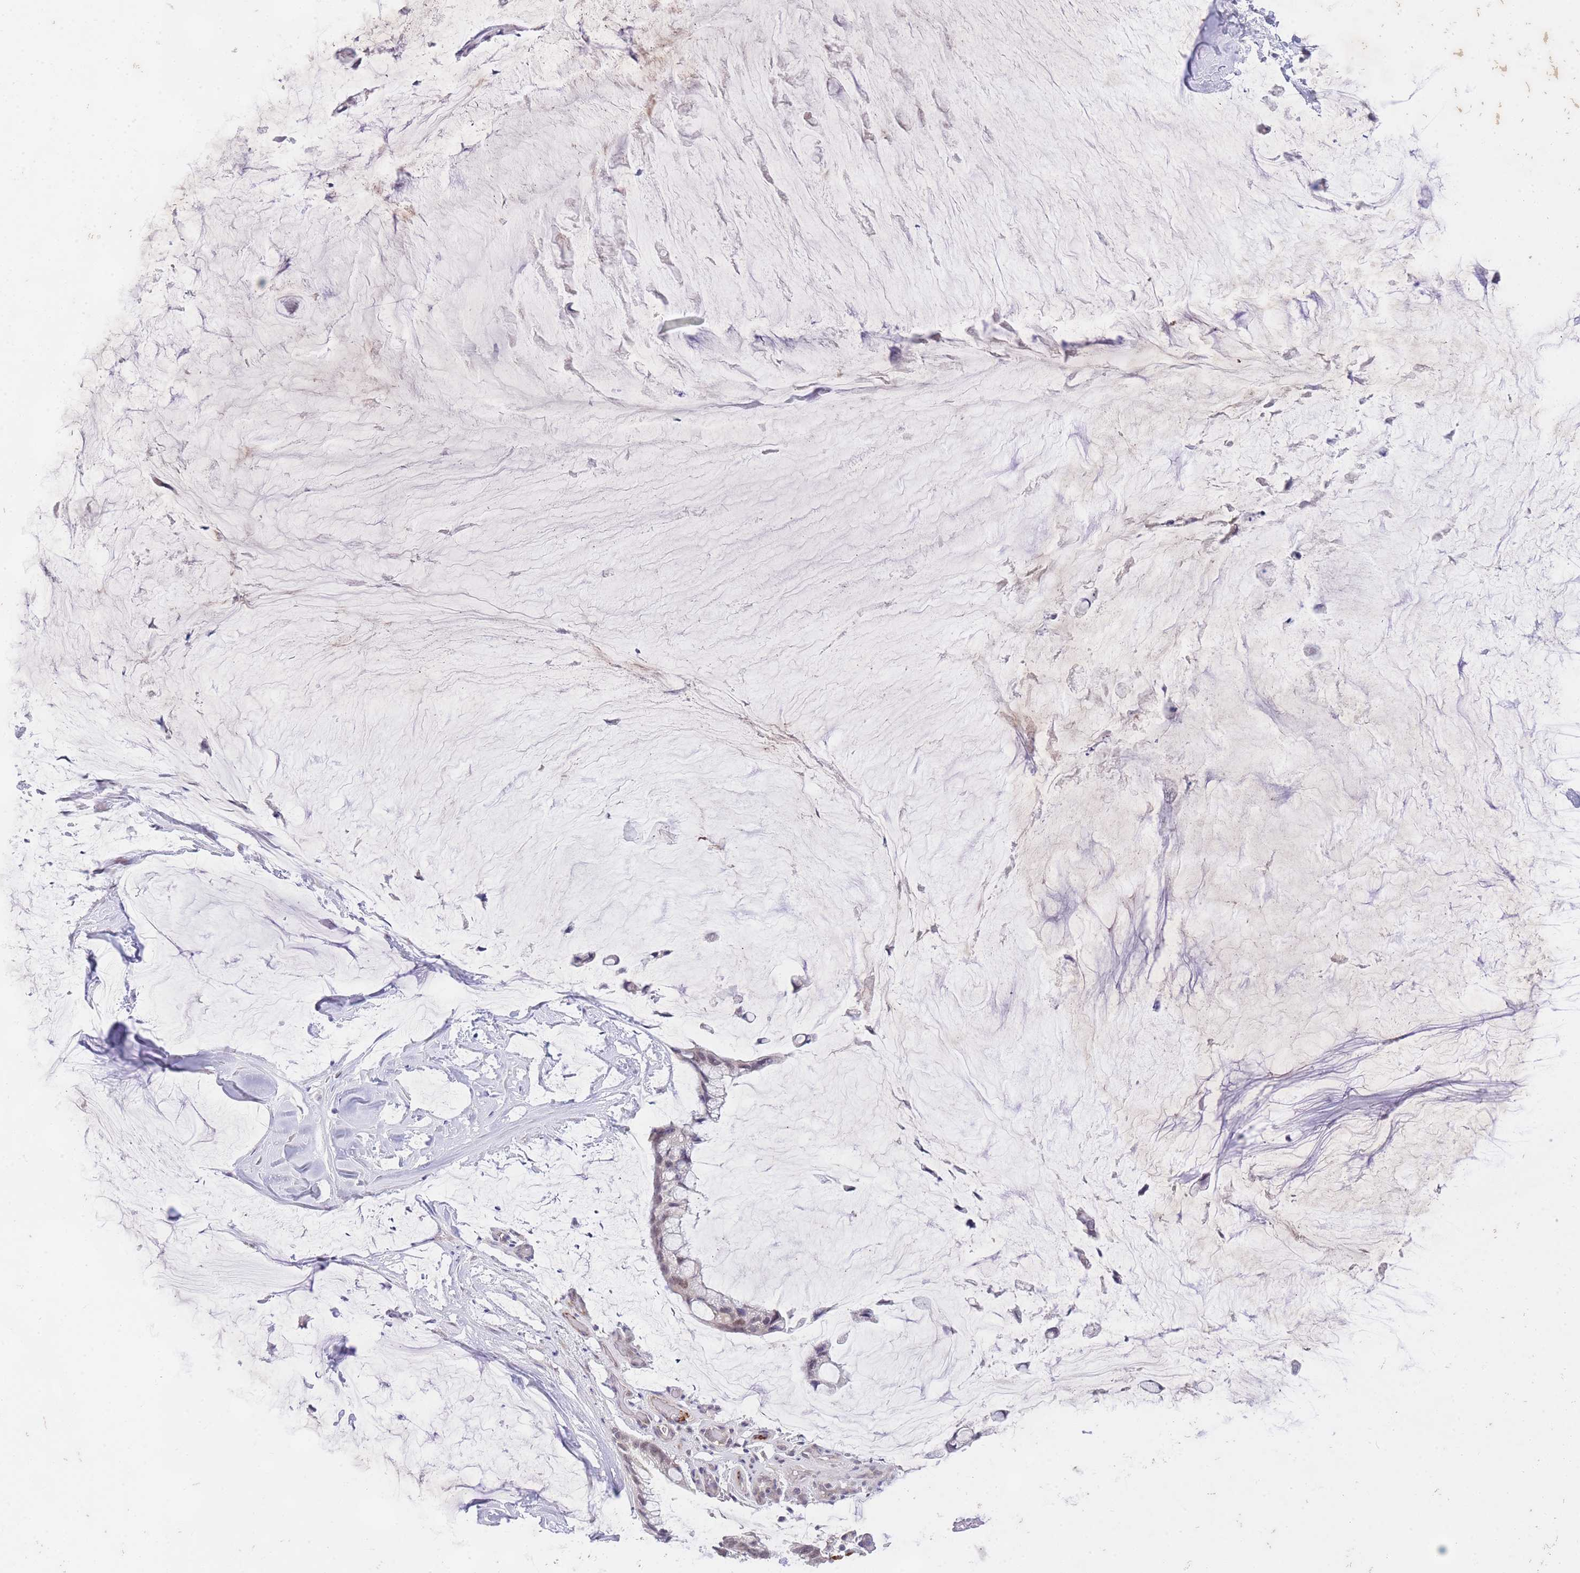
{"staining": {"intensity": "negative", "quantity": "none", "location": "none"}, "tissue": "ovarian cancer", "cell_type": "Tumor cells", "image_type": "cancer", "snomed": [{"axis": "morphology", "description": "Cystadenocarcinoma, mucinous, NOS"}, {"axis": "topography", "description": "Ovary"}], "caption": "Tumor cells show no significant protein expression in ovarian cancer (mucinous cystadenocarcinoma).", "gene": "SLC25A33", "patient": {"sex": "female", "age": 39}}